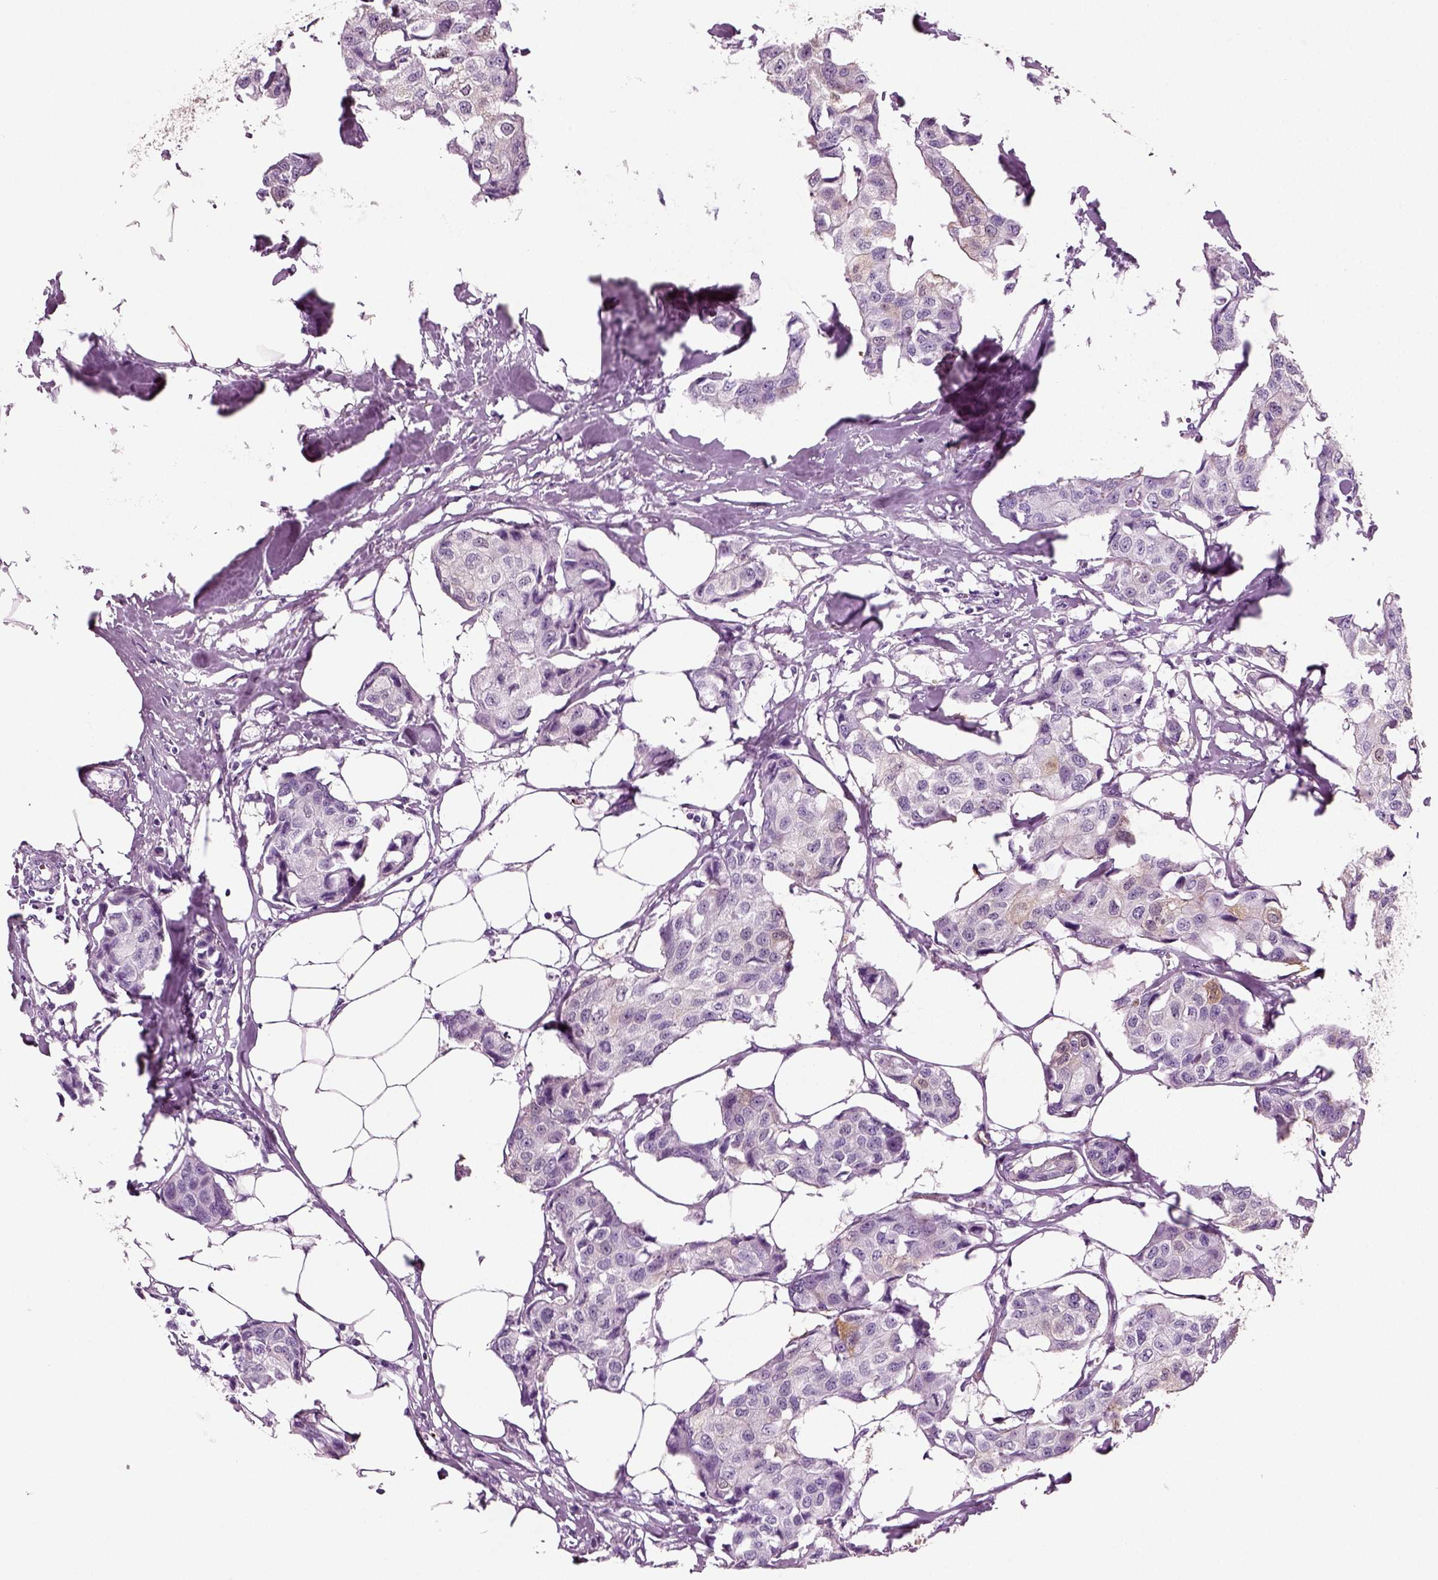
{"staining": {"intensity": "weak", "quantity": "<25%", "location": "cytoplasmic/membranous"}, "tissue": "breast cancer", "cell_type": "Tumor cells", "image_type": "cancer", "snomed": [{"axis": "morphology", "description": "Duct carcinoma"}, {"axis": "topography", "description": "Breast"}], "caption": "IHC image of breast invasive ductal carcinoma stained for a protein (brown), which exhibits no positivity in tumor cells.", "gene": "CRABP1", "patient": {"sex": "female", "age": 80}}